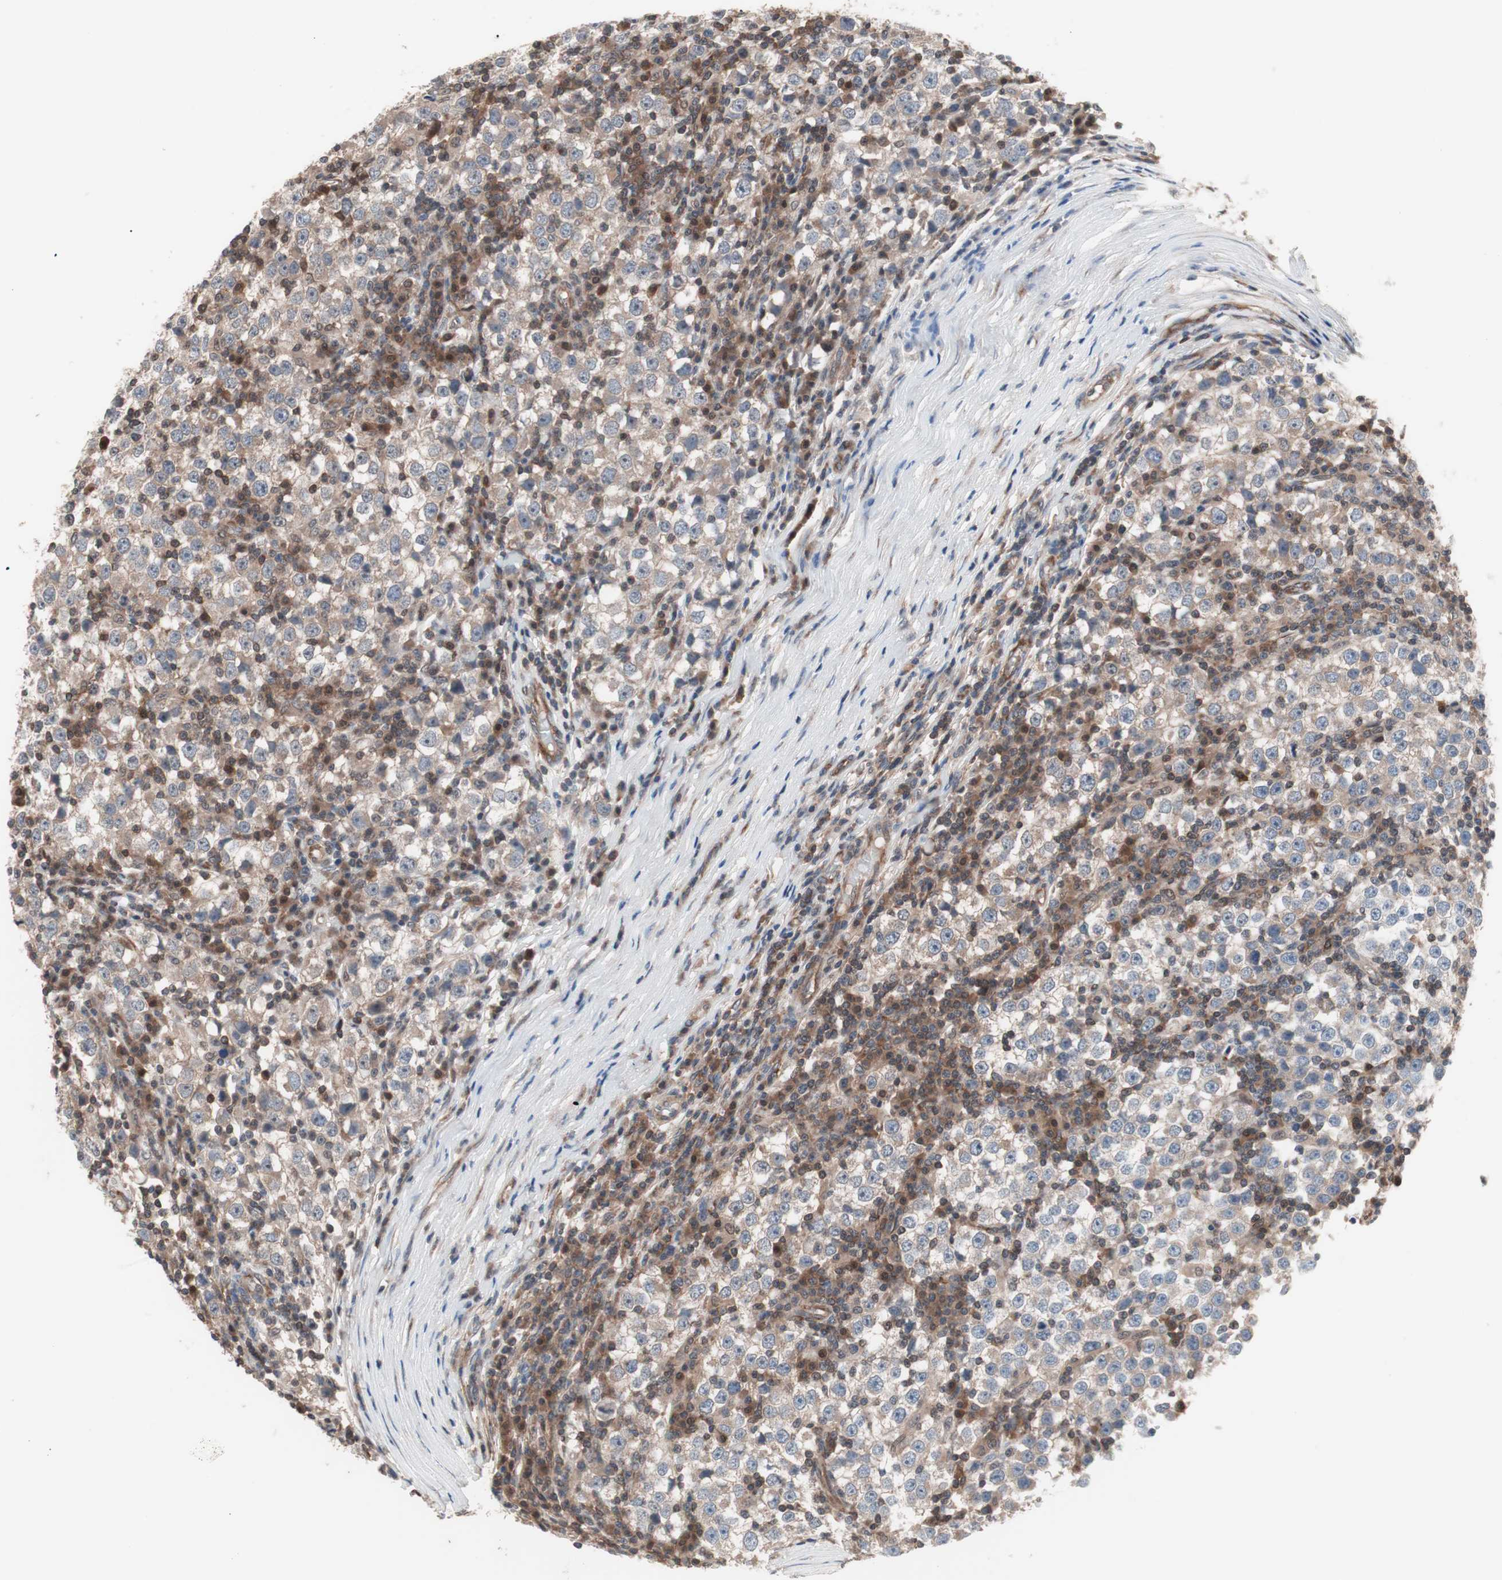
{"staining": {"intensity": "weak", "quantity": "<25%", "location": "cytoplasmic/membranous"}, "tissue": "testis cancer", "cell_type": "Tumor cells", "image_type": "cancer", "snomed": [{"axis": "morphology", "description": "Seminoma, NOS"}, {"axis": "topography", "description": "Testis"}], "caption": "This is an IHC histopathology image of human seminoma (testis). There is no staining in tumor cells.", "gene": "IRS1", "patient": {"sex": "male", "age": 65}}